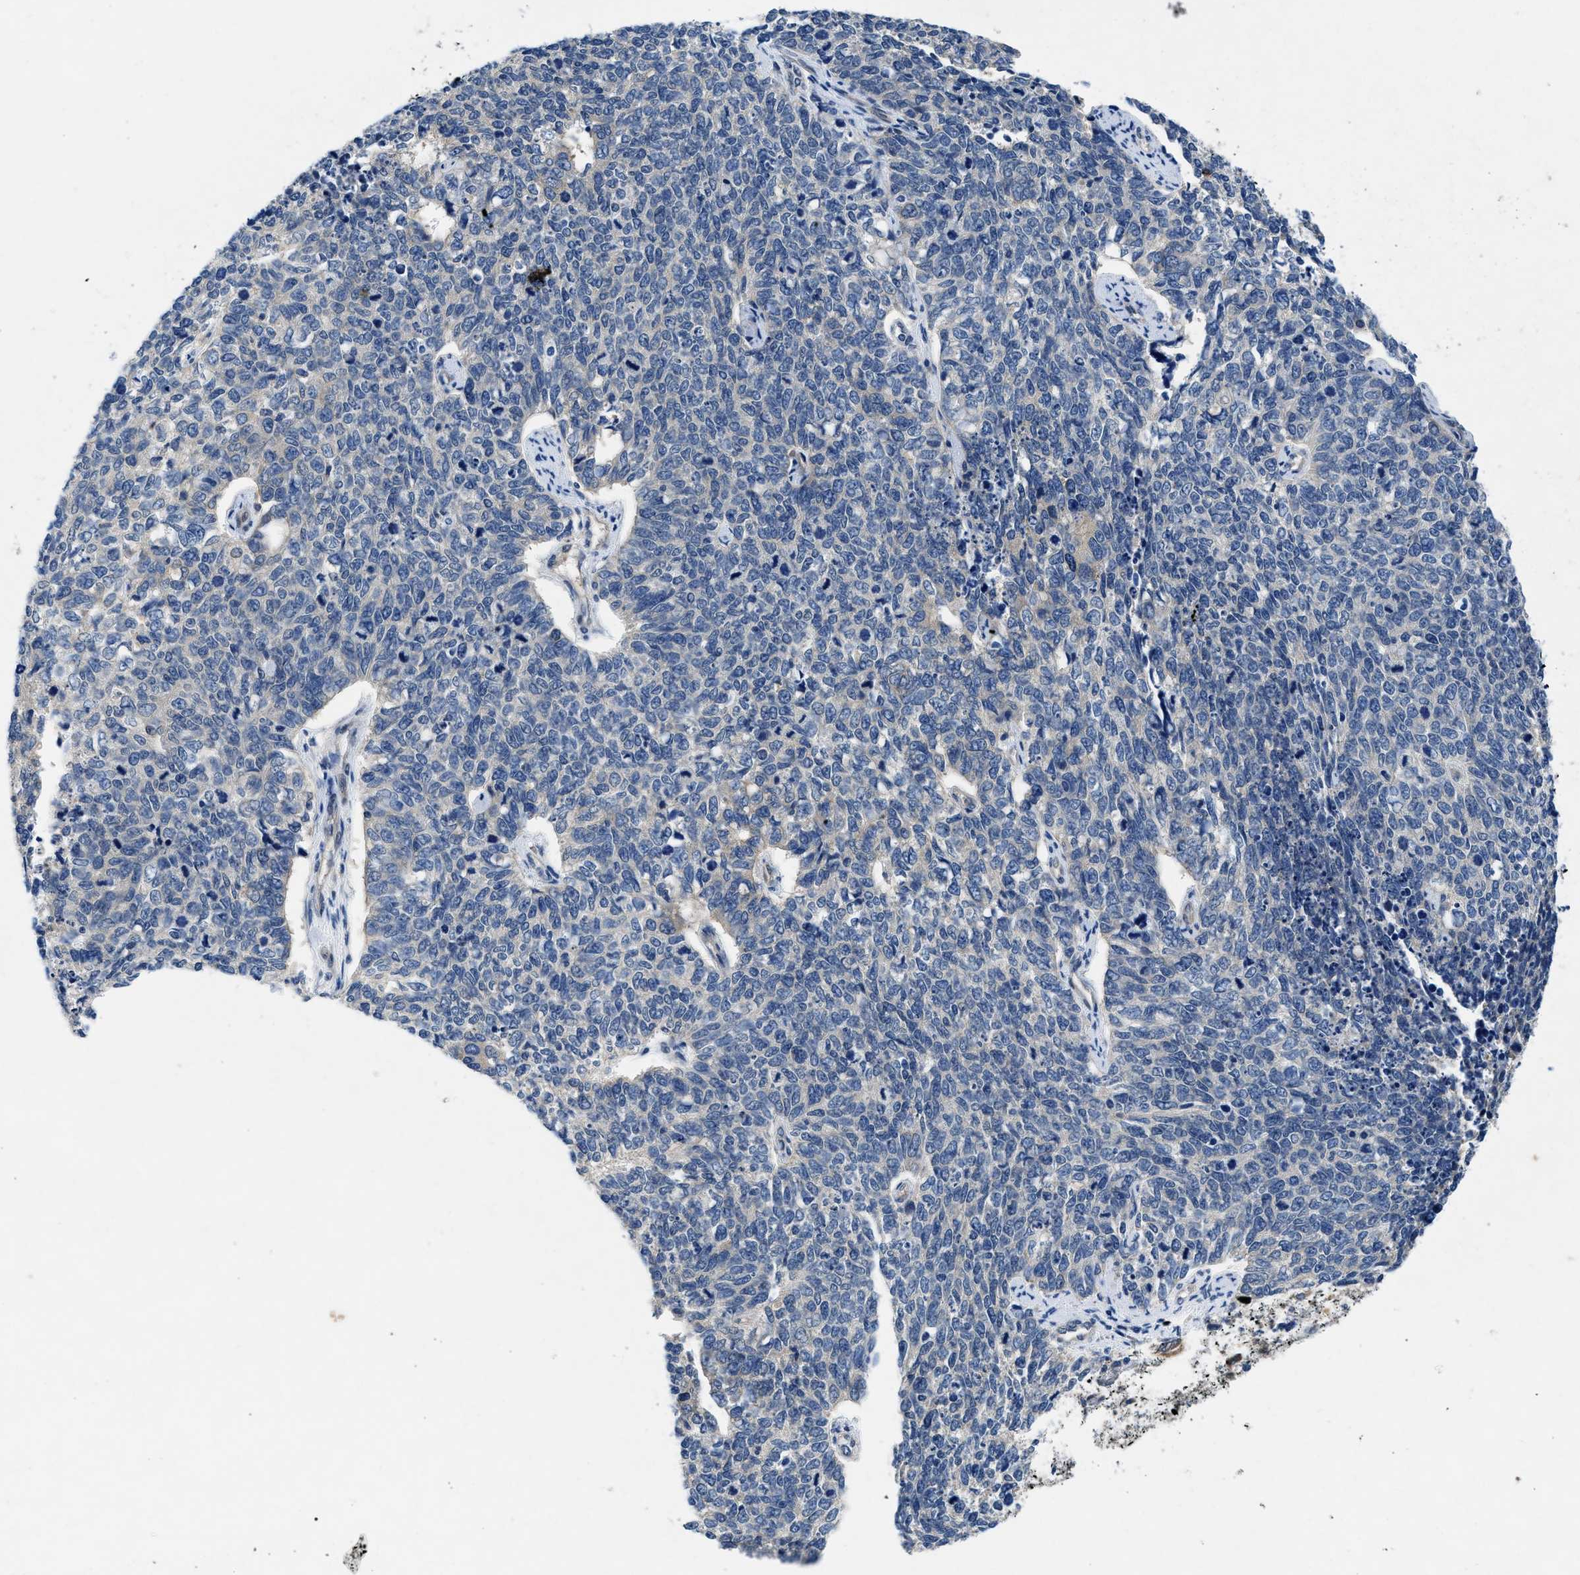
{"staining": {"intensity": "negative", "quantity": "none", "location": "none"}, "tissue": "cervical cancer", "cell_type": "Tumor cells", "image_type": "cancer", "snomed": [{"axis": "morphology", "description": "Squamous cell carcinoma, NOS"}, {"axis": "topography", "description": "Cervix"}], "caption": "DAB (3,3'-diaminobenzidine) immunohistochemical staining of human cervical cancer reveals no significant expression in tumor cells.", "gene": "COPS2", "patient": {"sex": "female", "age": 63}}